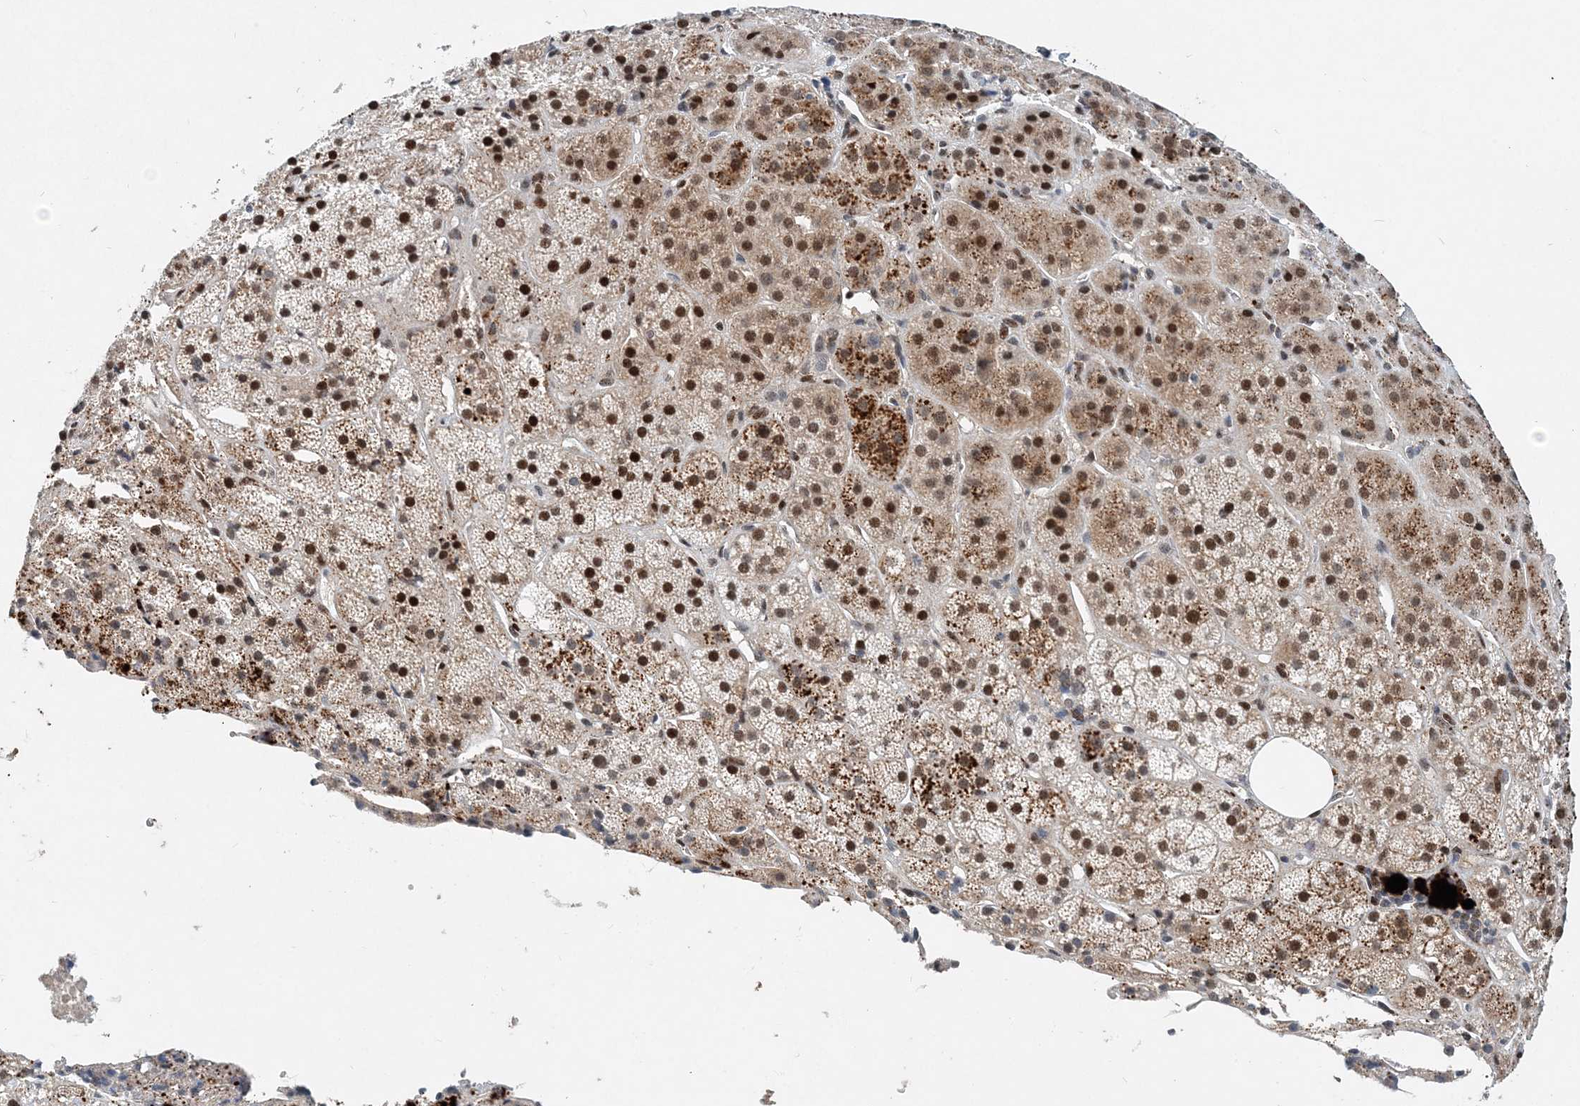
{"staining": {"intensity": "moderate", "quantity": ">75%", "location": "cytoplasmic/membranous,nuclear"}, "tissue": "adrenal gland", "cell_type": "Glandular cells", "image_type": "normal", "snomed": [{"axis": "morphology", "description": "Normal tissue, NOS"}, {"axis": "topography", "description": "Adrenal gland"}], "caption": "Protein expression analysis of benign adrenal gland demonstrates moderate cytoplasmic/membranous,nuclear expression in about >75% of glandular cells.", "gene": "KPNA4", "patient": {"sex": "female", "age": 57}}